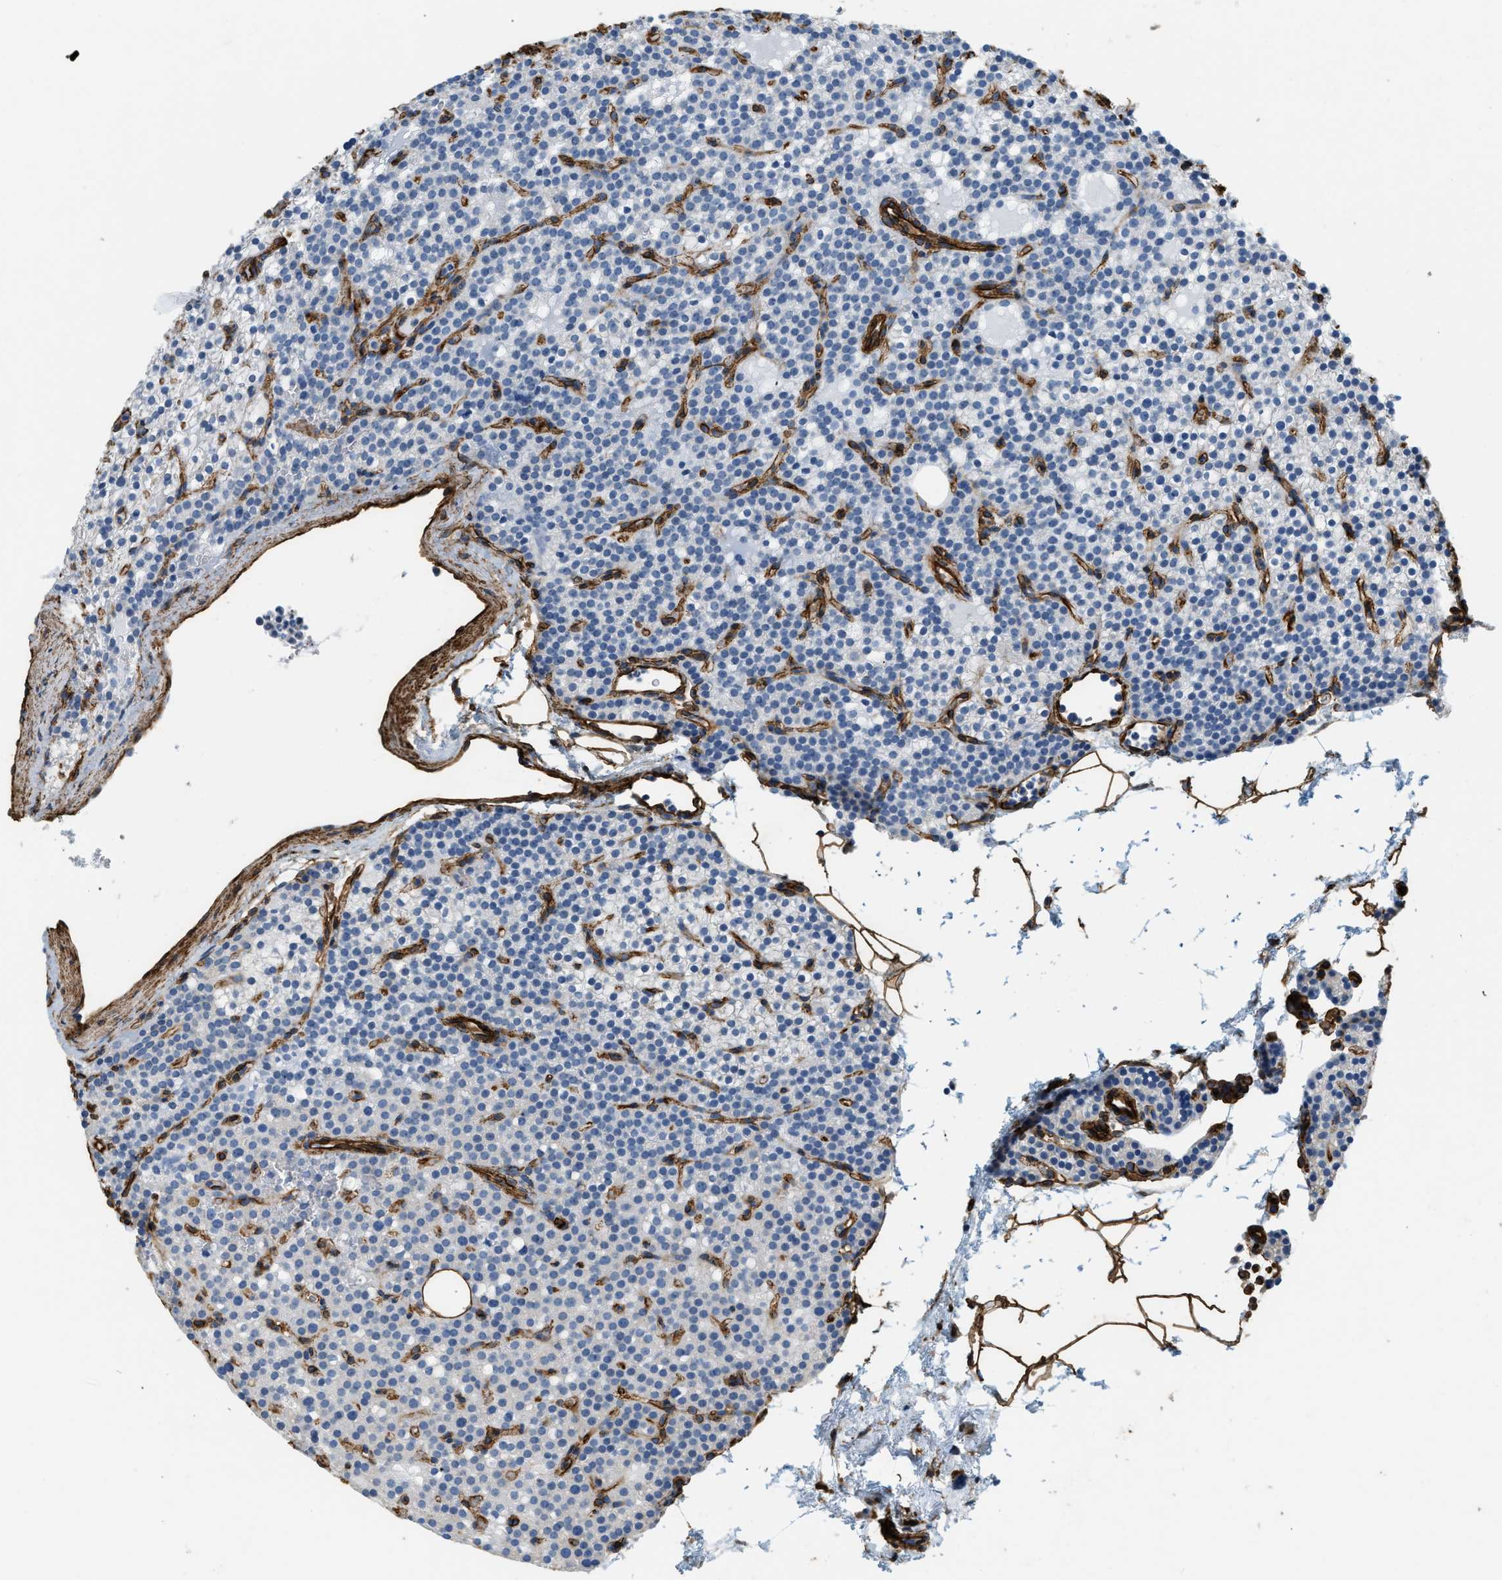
{"staining": {"intensity": "negative", "quantity": "none", "location": "none"}, "tissue": "parathyroid gland", "cell_type": "Glandular cells", "image_type": "normal", "snomed": [{"axis": "morphology", "description": "Normal tissue, NOS"}, {"axis": "morphology", "description": "Adenoma, NOS"}, {"axis": "topography", "description": "Parathyroid gland"}], "caption": "Immunohistochemistry (IHC) of unremarkable parathyroid gland shows no positivity in glandular cells. (DAB IHC with hematoxylin counter stain).", "gene": "TMEM43", "patient": {"sex": "female", "age": 74}}